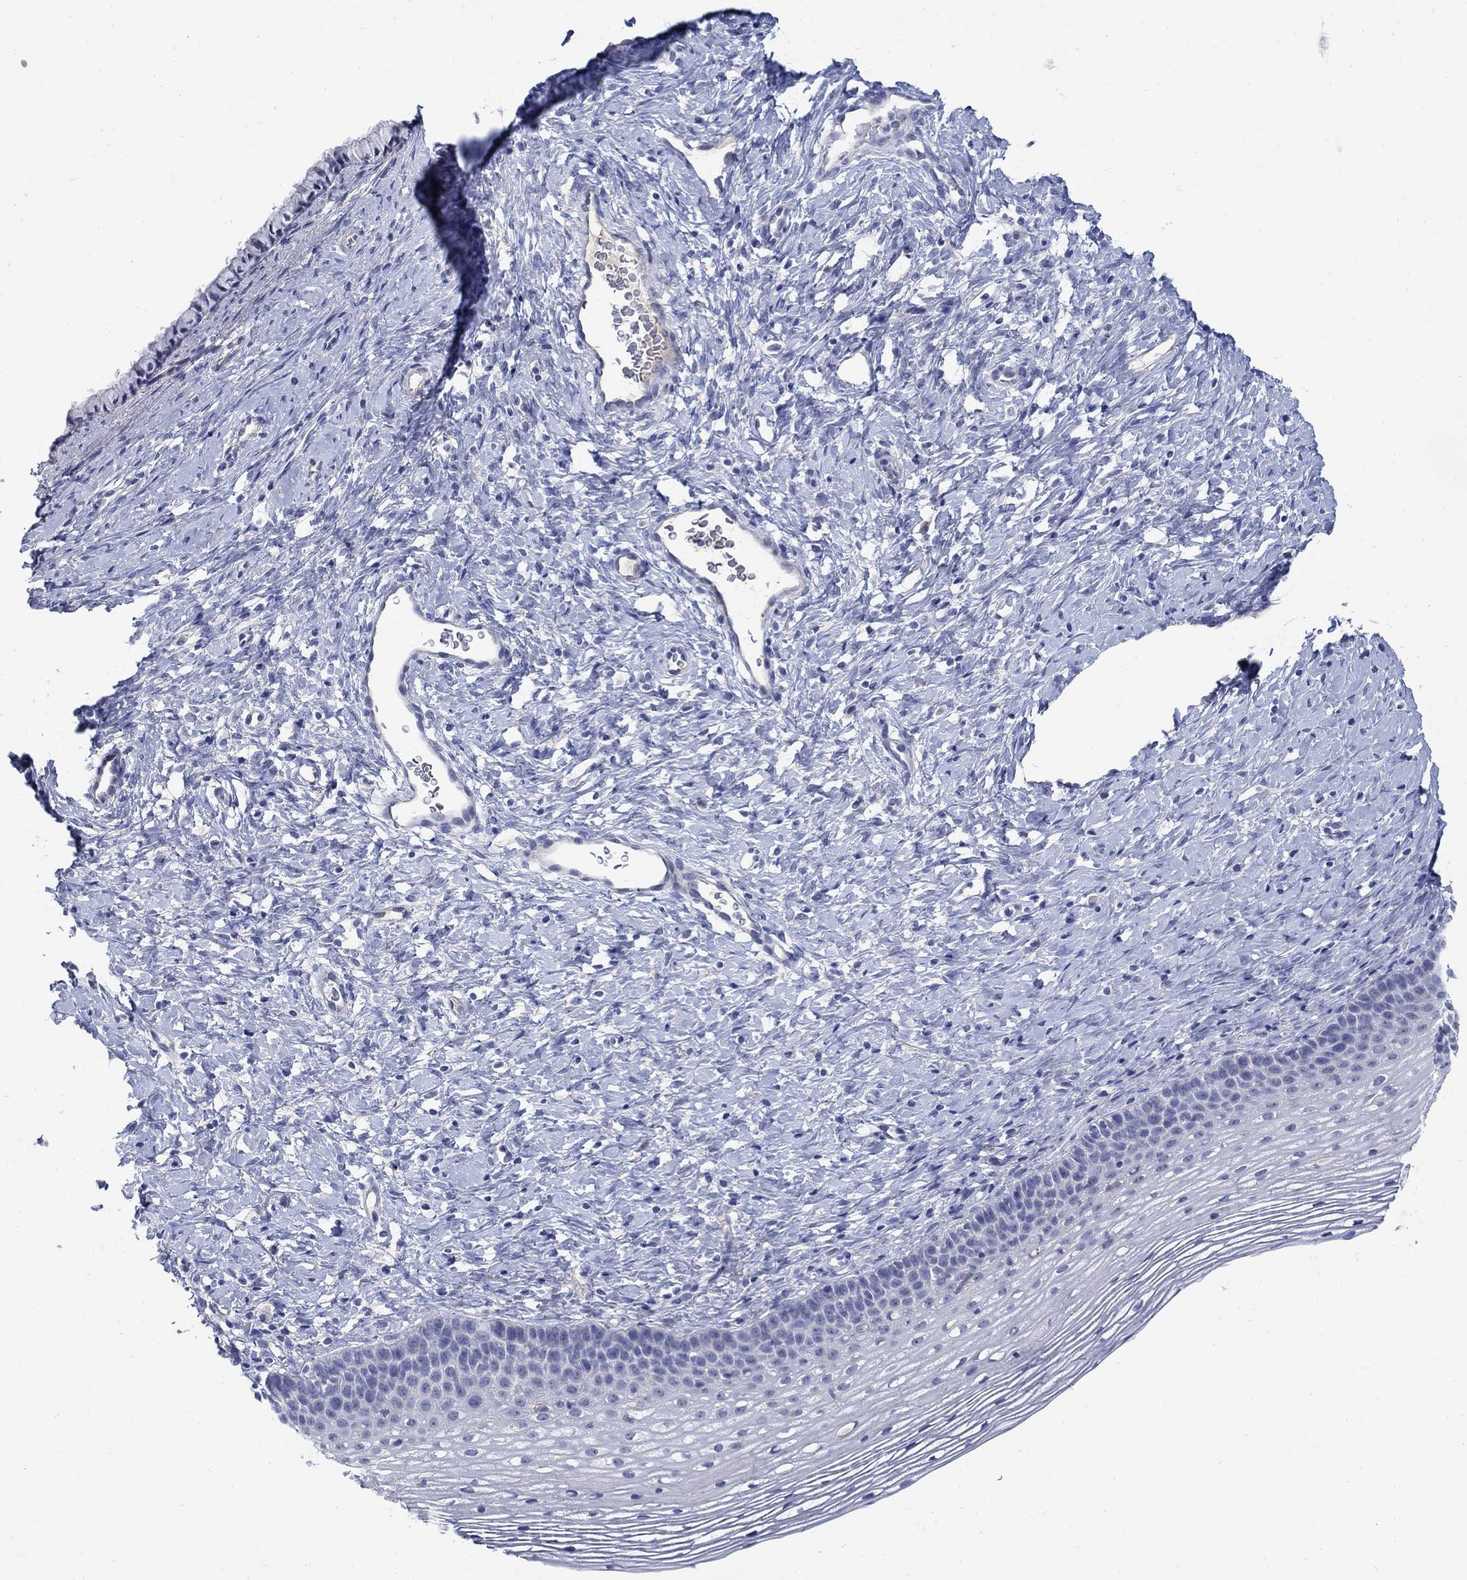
{"staining": {"intensity": "negative", "quantity": "none", "location": "none"}, "tissue": "cervix", "cell_type": "Glandular cells", "image_type": "normal", "snomed": [{"axis": "morphology", "description": "Normal tissue, NOS"}, {"axis": "topography", "description": "Cervix"}], "caption": "This is a photomicrograph of IHC staining of unremarkable cervix, which shows no expression in glandular cells.", "gene": "REEP2", "patient": {"sex": "female", "age": 39}}